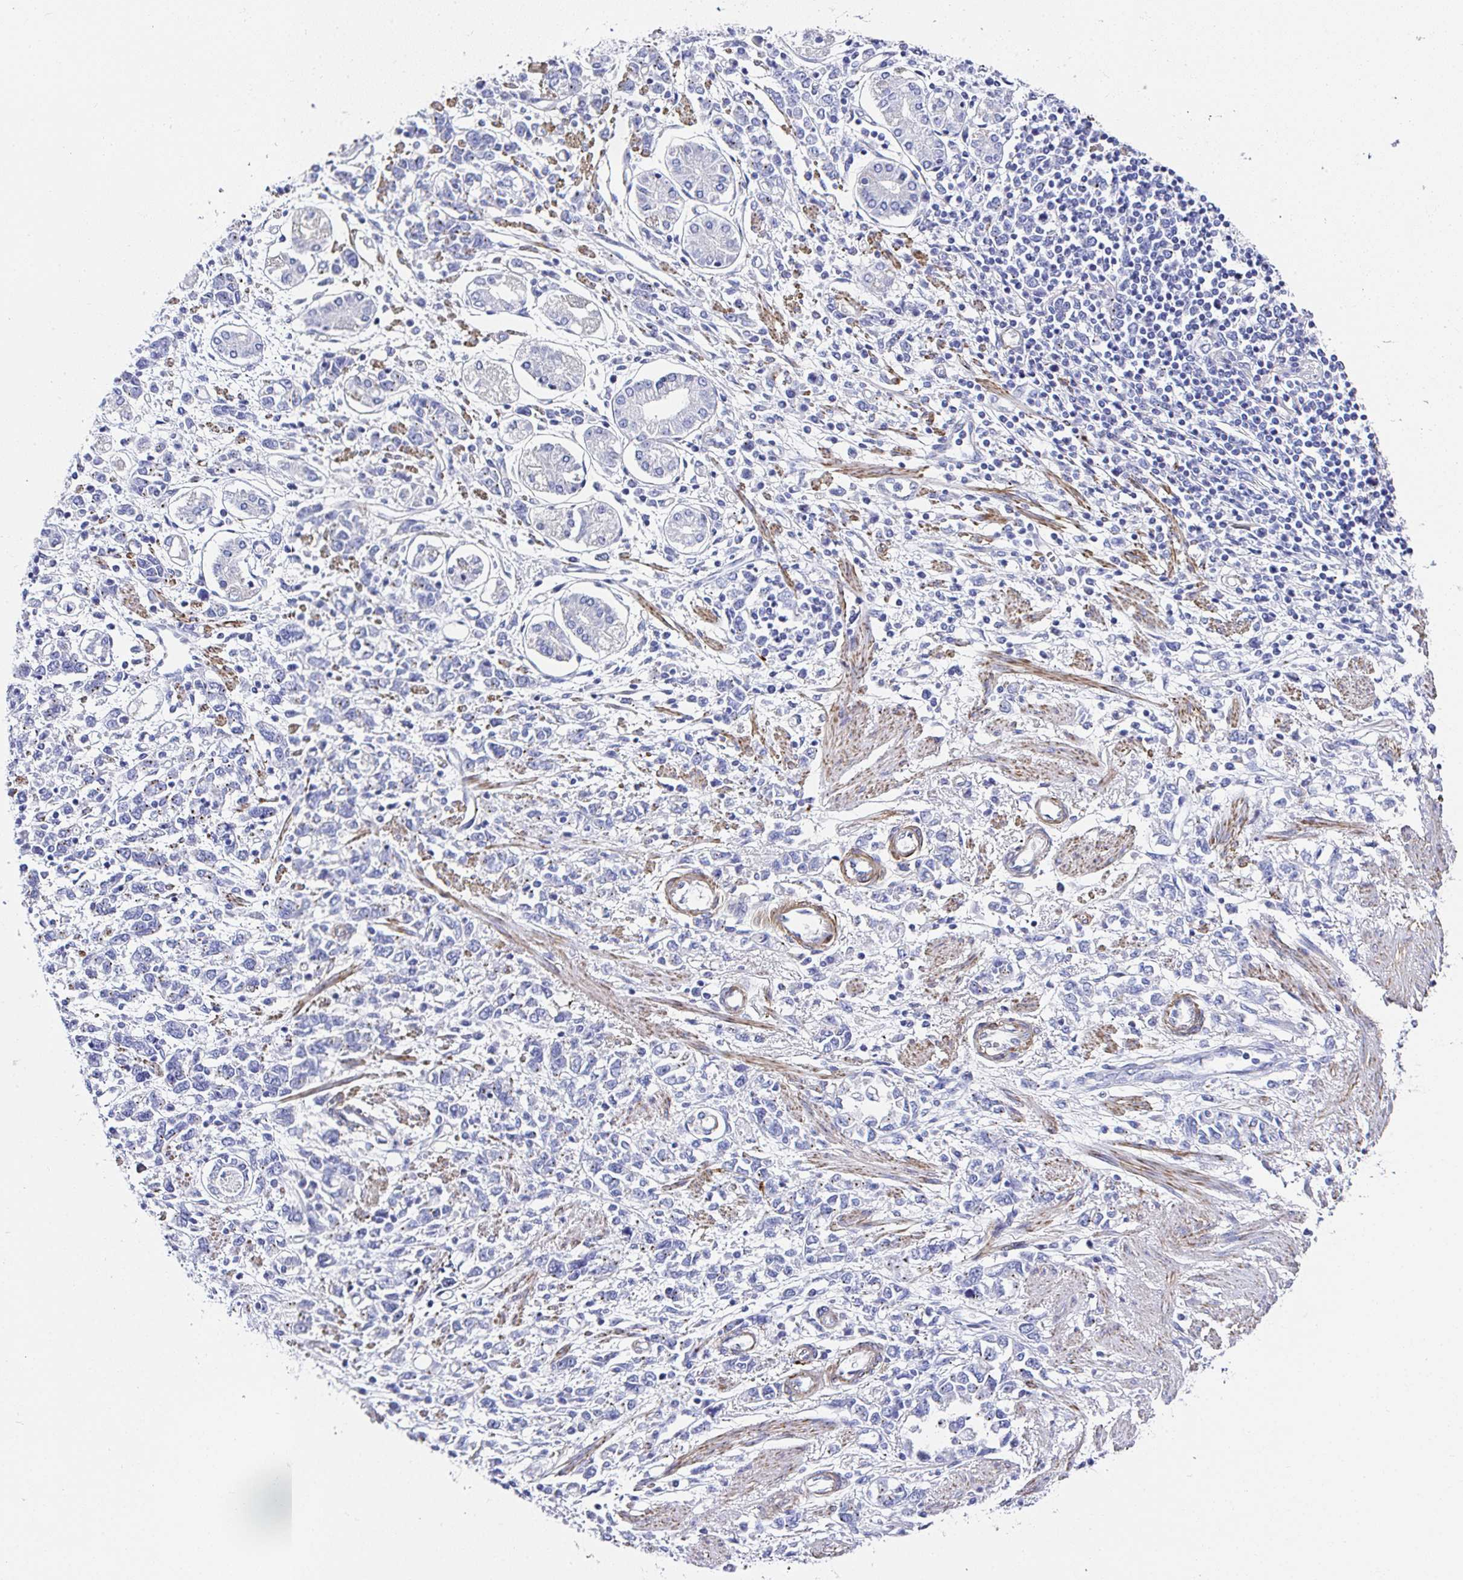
{"staining": {"intensity": "negative", "quantity": "none", "location": "none"}, "tissue": "stomach cancer", "cell_type": "Tumor cells", "image_type": "cancer", "snomed": [{"axis": "morphology", "description": "Adenocarcinoma, NOS"}, {"axis": "topography", "description": "Stomach"}], "caption": "The micrograph demonstrates no staining of tumor cells in stomach cancer (adenocarcinoma). (DAB immunohistochemistry, high magnification).", "gene": "PPFIA4", "patient": {"sex": "female", "age": 76}}